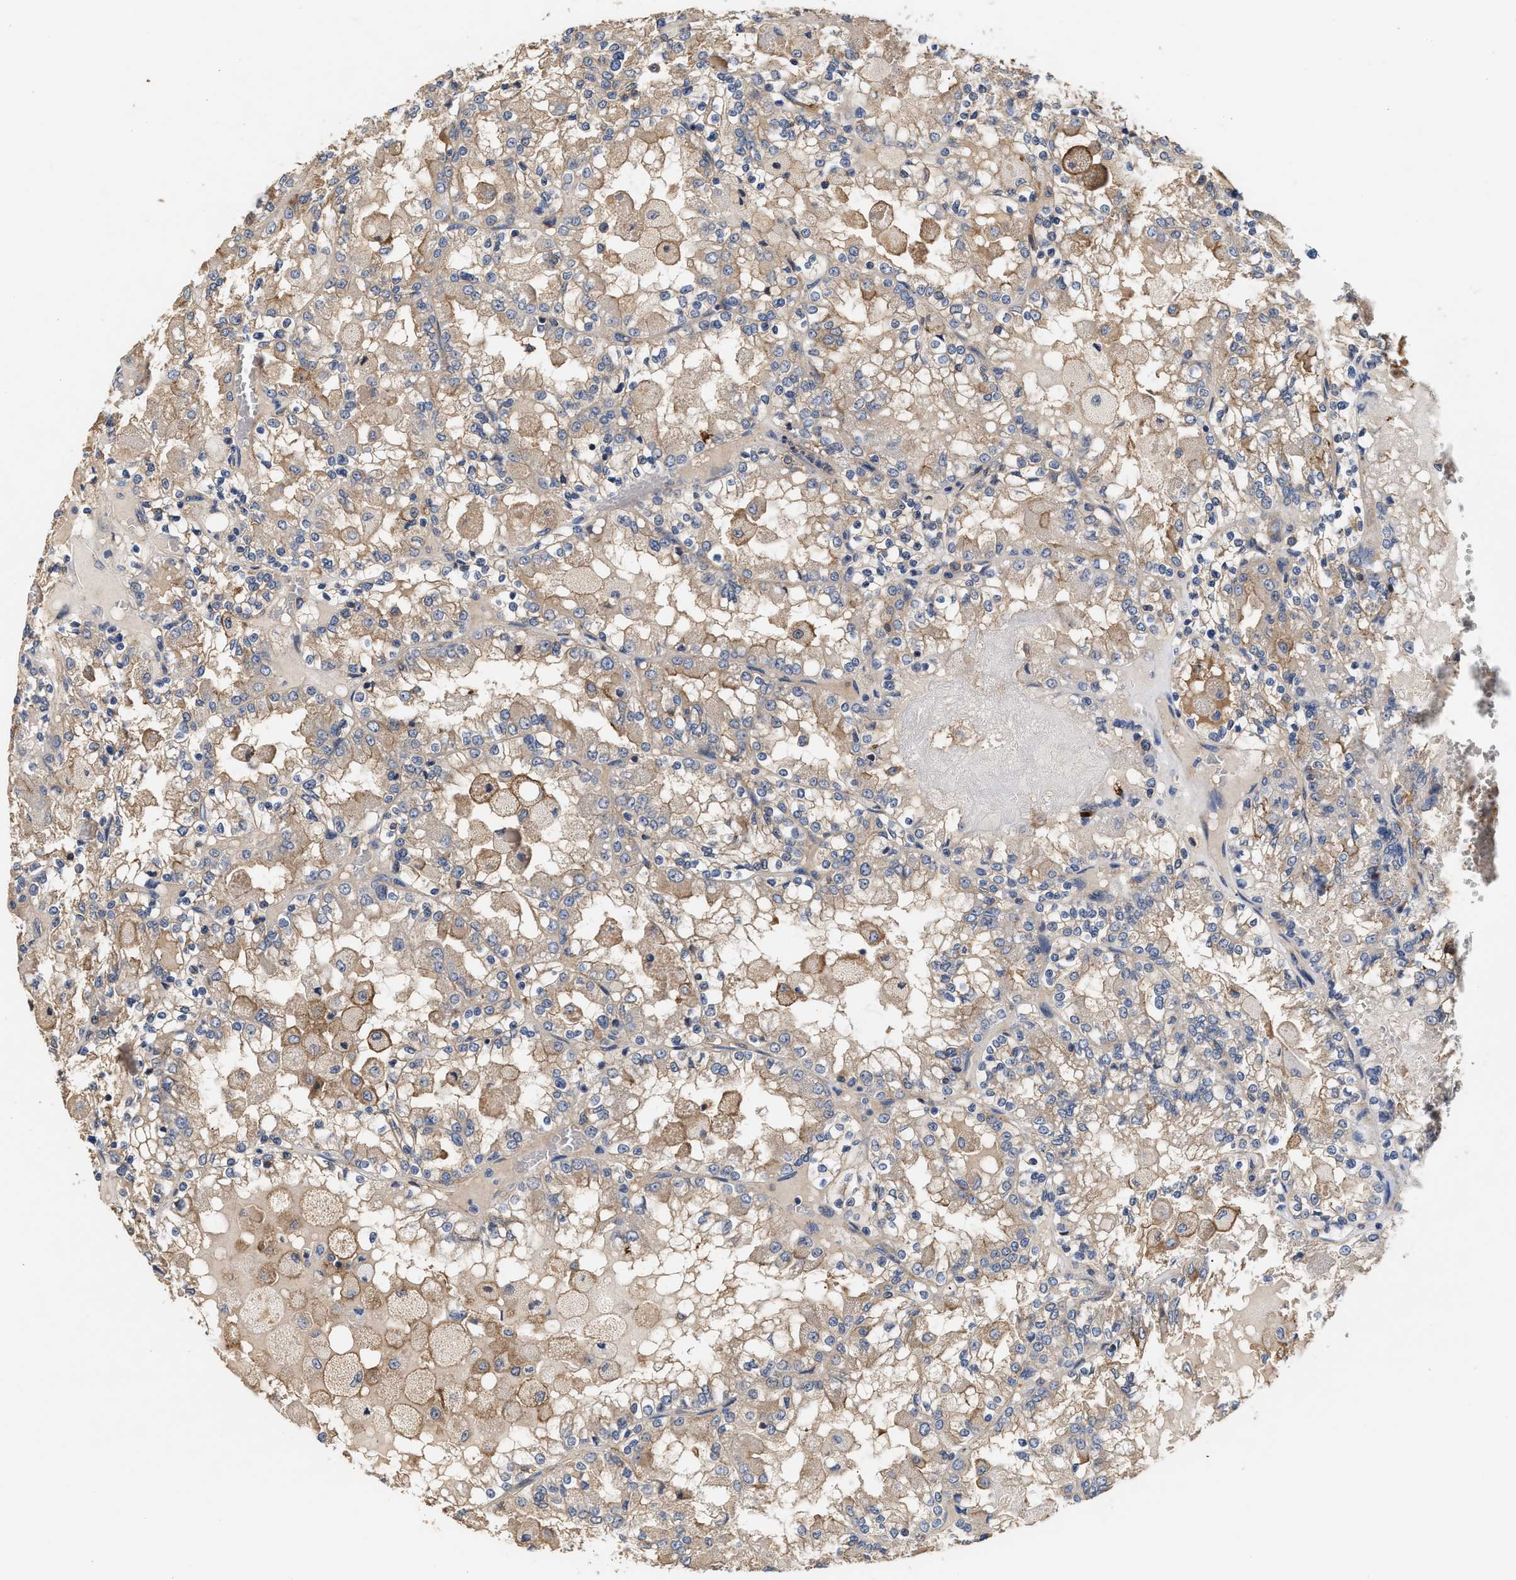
{"staining": {"intensity": "weak", "quantity": ">75%", "location": "cytoplasmic/membranous"}, "tissue": "renal cancer", "cell_type": "Tumor cells", "image_type": "cancer", "snomed": [{"axis": "morphology", "description": "Adenocarcinoma, NOS"}, {"axis": "topography", "description": "Kidney"}], "caption": "Immunohistochemical staining of renal adenocarcinoma displays weak cytoplasmic/membranous protein expression in approximately >75% of tumor cells.", "gene": "KLB", "patient": {"sex": "female", "age": 56}}